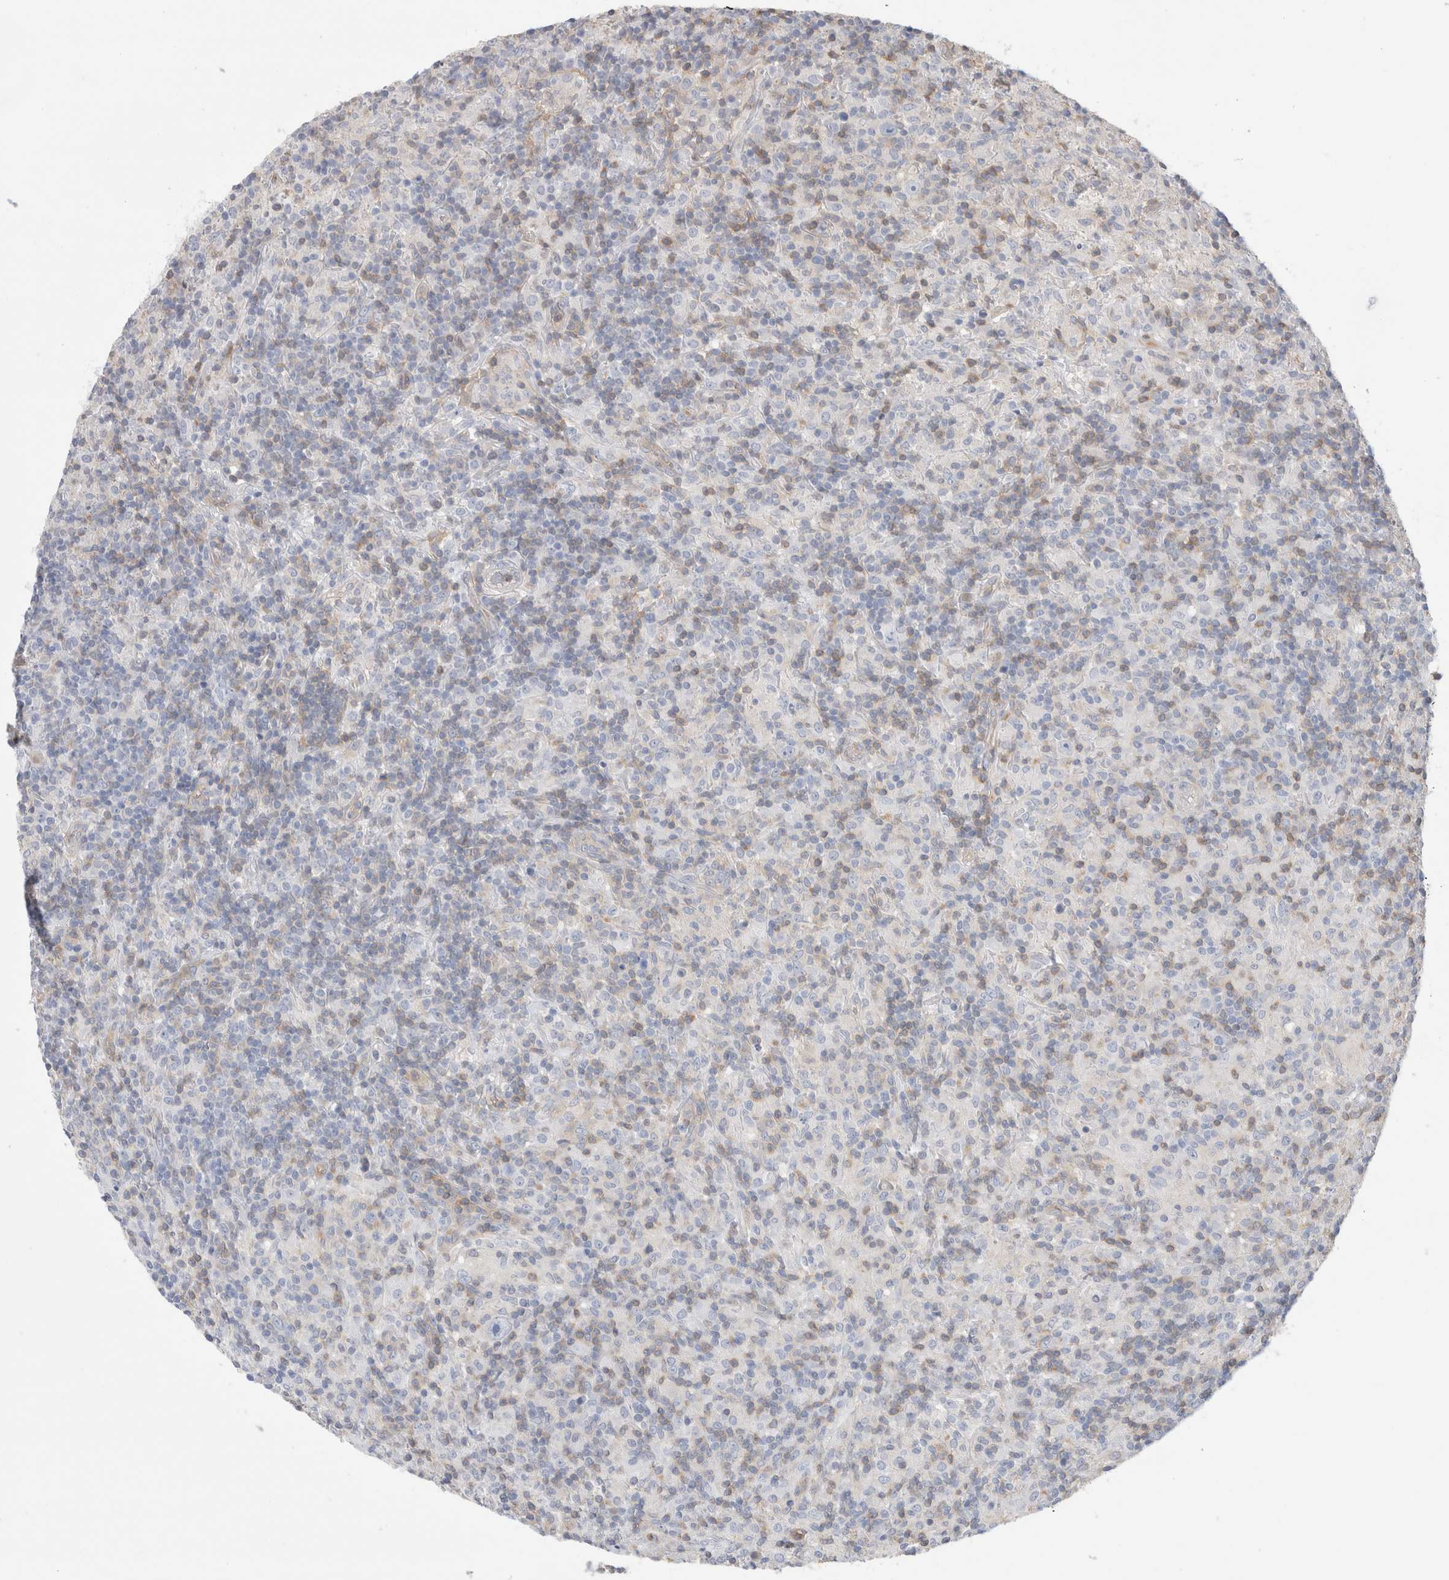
{"staining": {"intensity": "negative", "quantity": "none", "location": "none"}, "tissue": "lymphoma", "cell_type": "Tumor cells", "image_type": "cancer", "snomed": [{"axis": "morphology", "description": "Hodgkin's disease, NOS"}, {"axis": "topography", "description": "Lymph node"}], "caption": "Immunohistochemistry (IHC) of Hodgkin's disease exhibits no staining in tumor cells. (DAB (3,3'-diaminobenzidine) IHC with hematoxylin counter stain).", "gene": "CAPN2", "patient": {"sex": "male", "age": 70}}